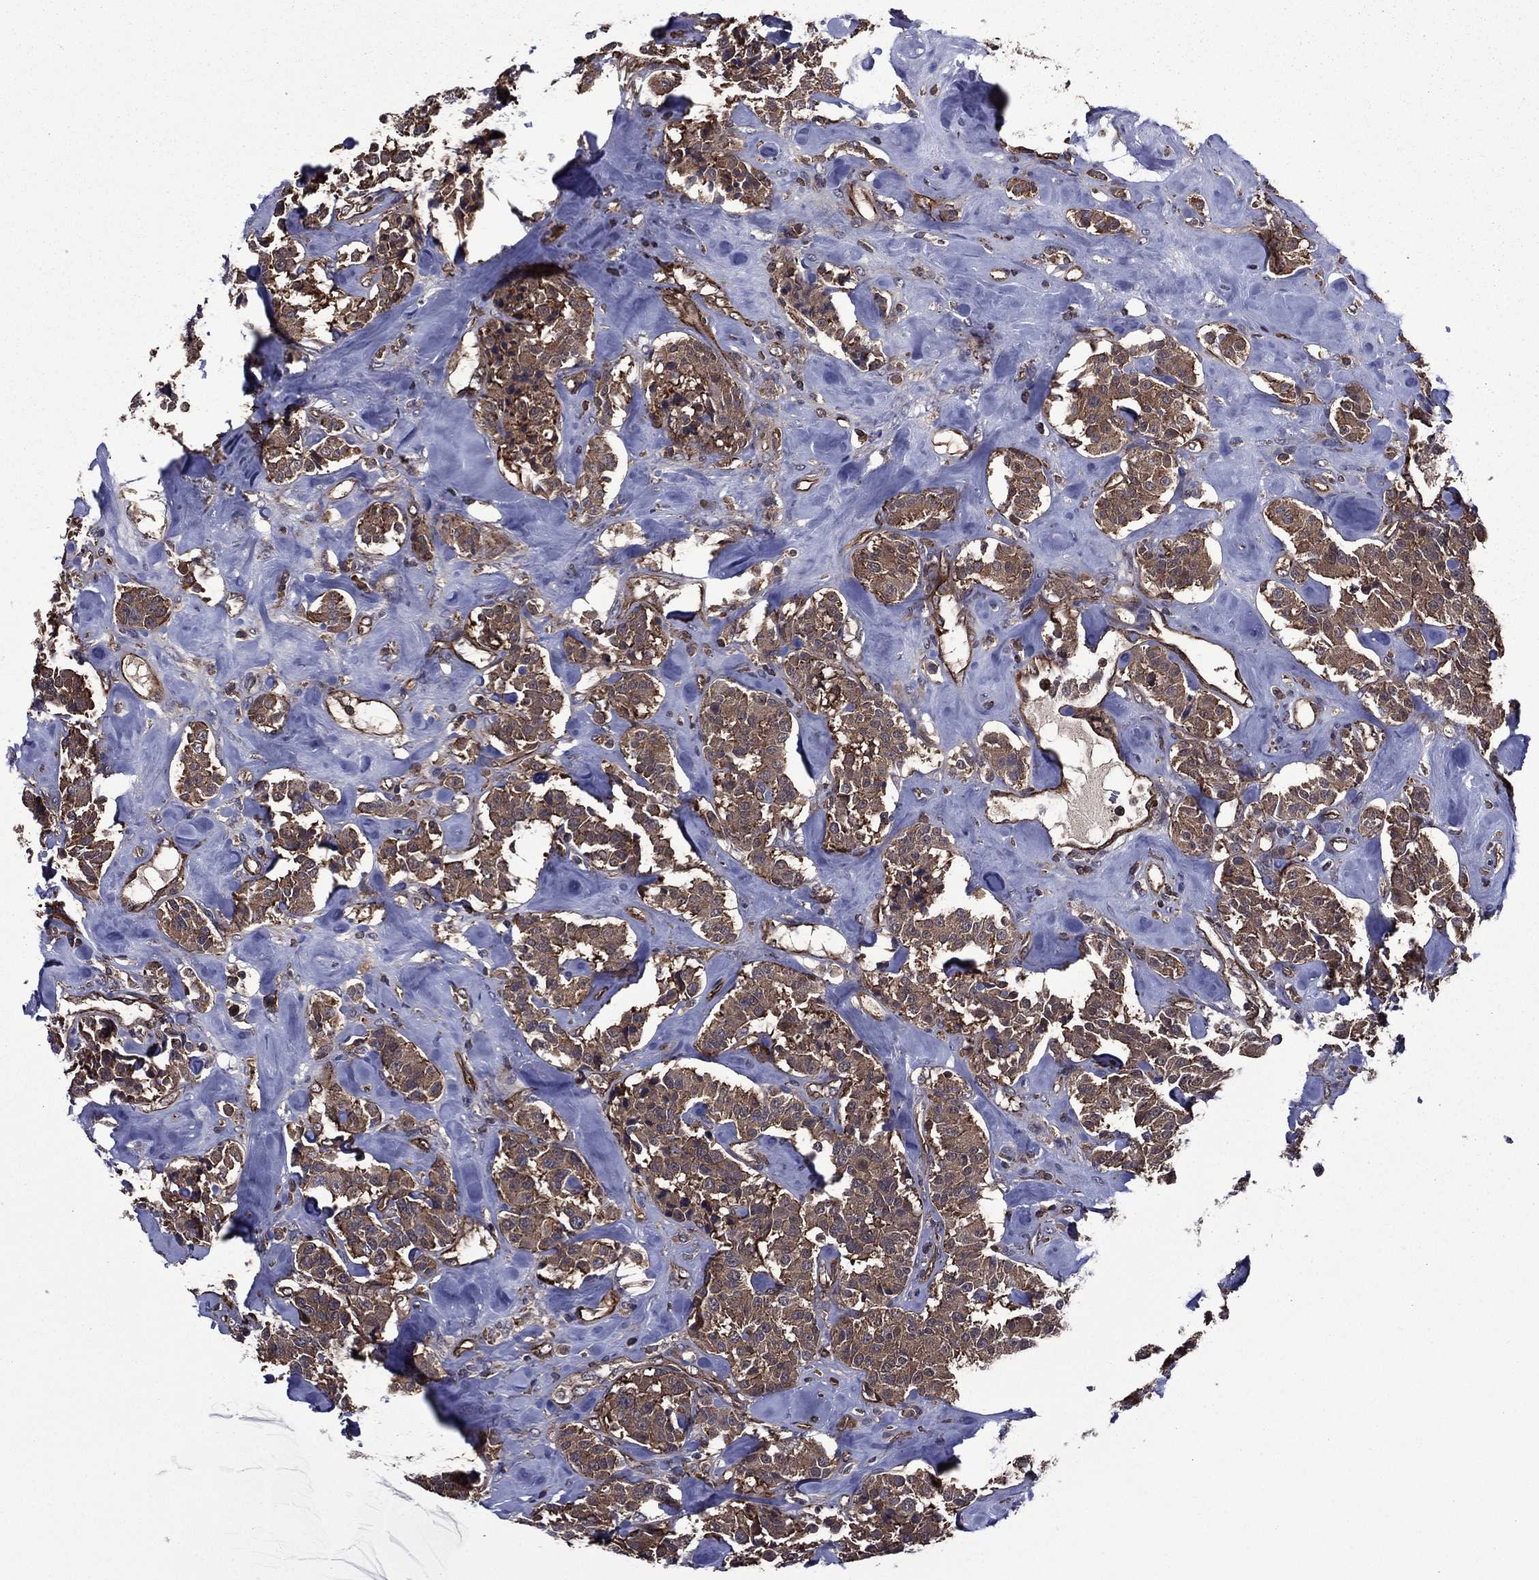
{"staining": {"intensity": "moderate", "quantity": ">75%", "location": "cytoplasmic/membranous"}, "tissue": "carcinoid", "cell_type": "Tumor cells", "image_type": "cancer", "snomed": [{"axis": "morphology", "description": "Carcinoid, malignant, NOS"}, {"axis": "topography", "description": "Pancreas"}], "caption": "Tumor cells reveal medium levels of moderate cytoplasmic/membranous staining in about >75% of cells in human carcinoid (malignant). The staining is performed using DAB brown chromogen to label protein expression. The nuclei are counter-stained blue using hematoxylin.", "gene": "PLPP3", "patient": {"sex": "male", "age": 41}}